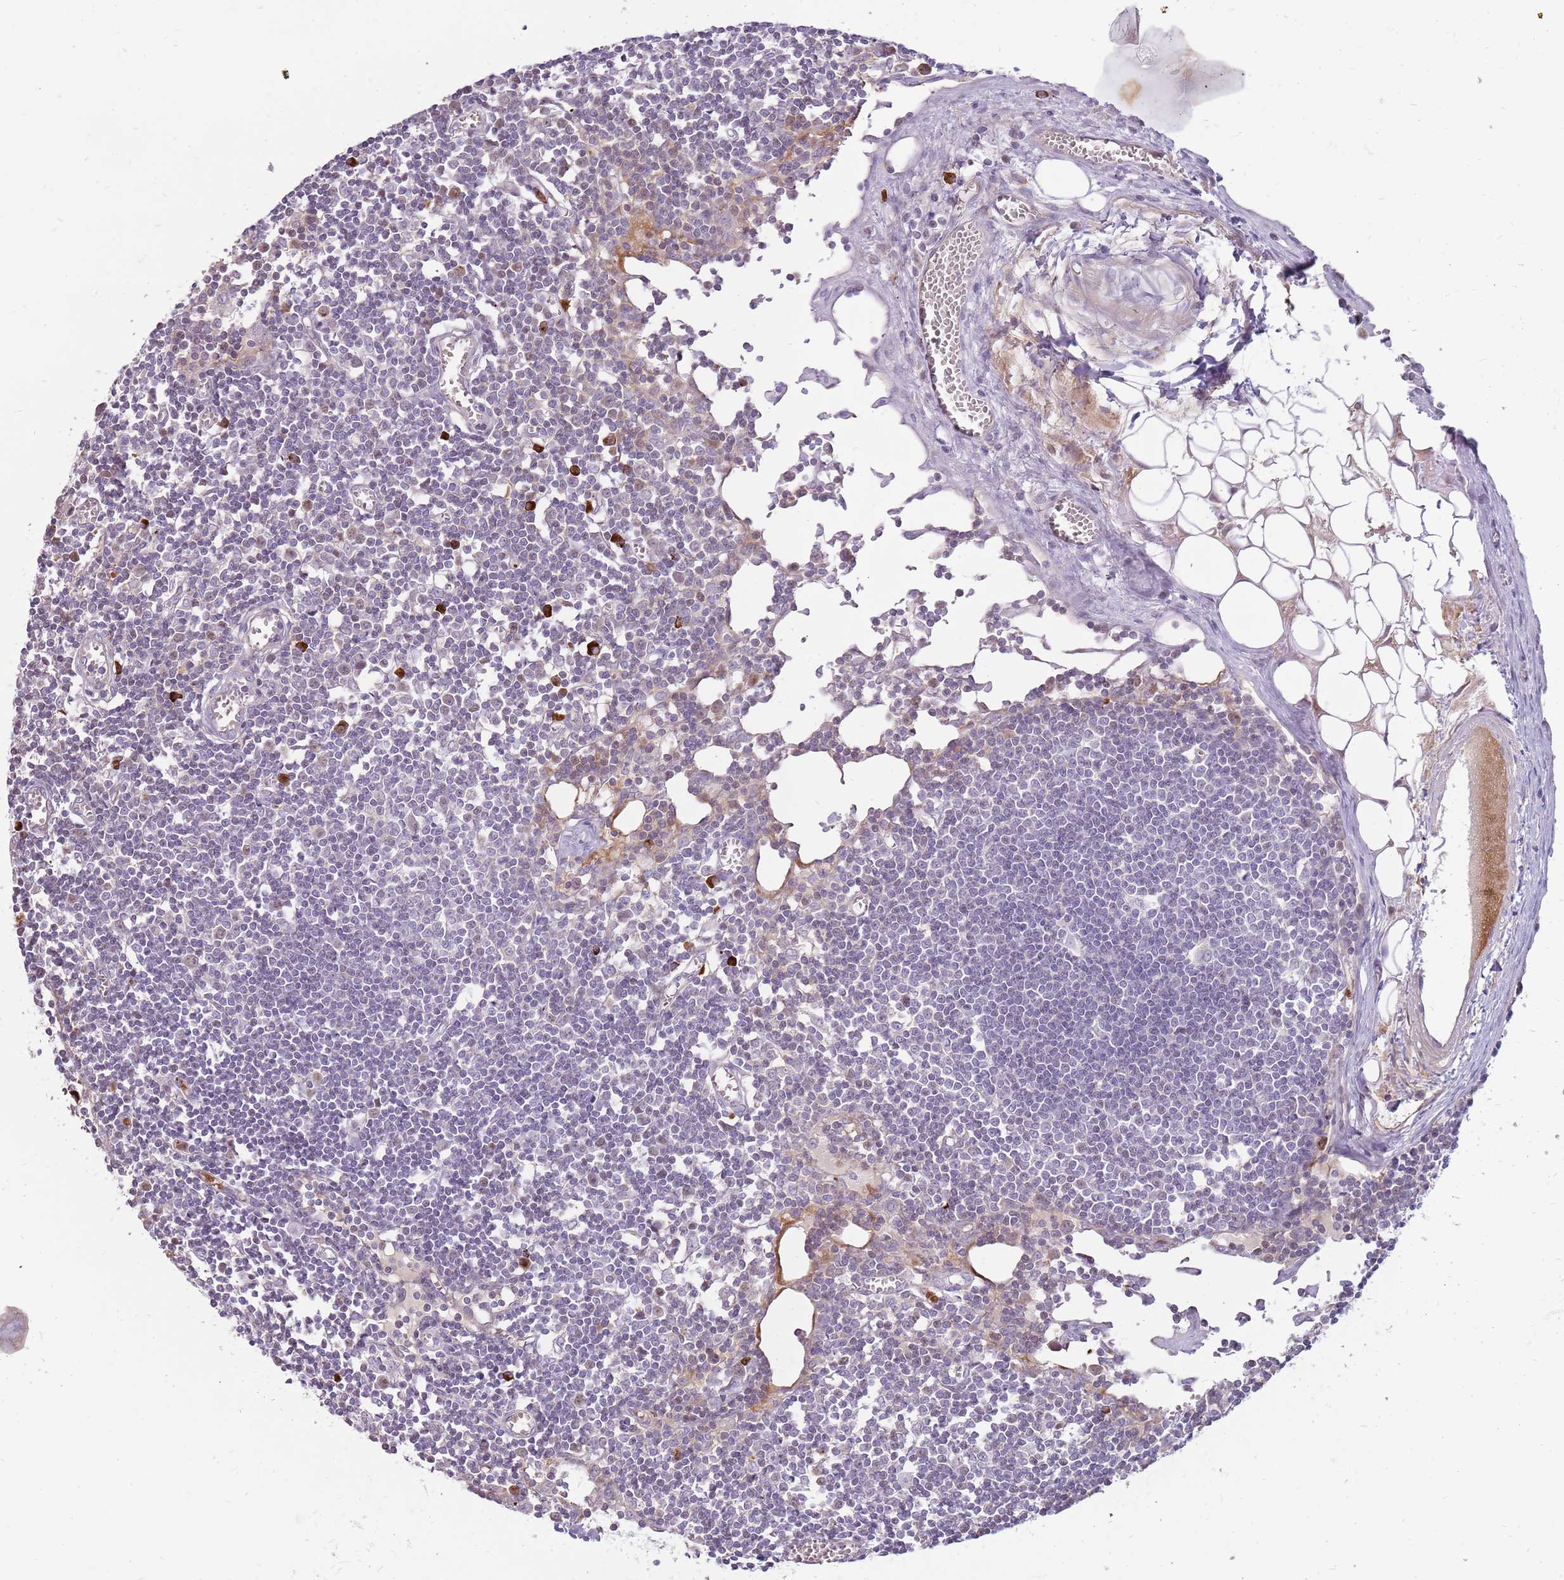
{"staining": {"intensity": "strong", "quantity": "<25%", "location": "cytoplasmic/membranous"}, "tissue": "lymph node", "cell_type": "Germinal center cells", "image_type": "normal", "snomed": [{"axis": "morphology", "description": "Normal tissue, NOS"}, {"axis": "topography", "description": "Lymph node"}], "caption": "IHC photomicrograph of benign lymph node: lymph node stained using immunohistochemistry (IHC) displays medium levels of strong protein expression localized specifically in the cytoplasmic/membranous of germinal center cells, appearing as a cytoplasmic/membranous brown color.", "gene": "MCUB", "patient": {"sex": "female", "age": 11}}